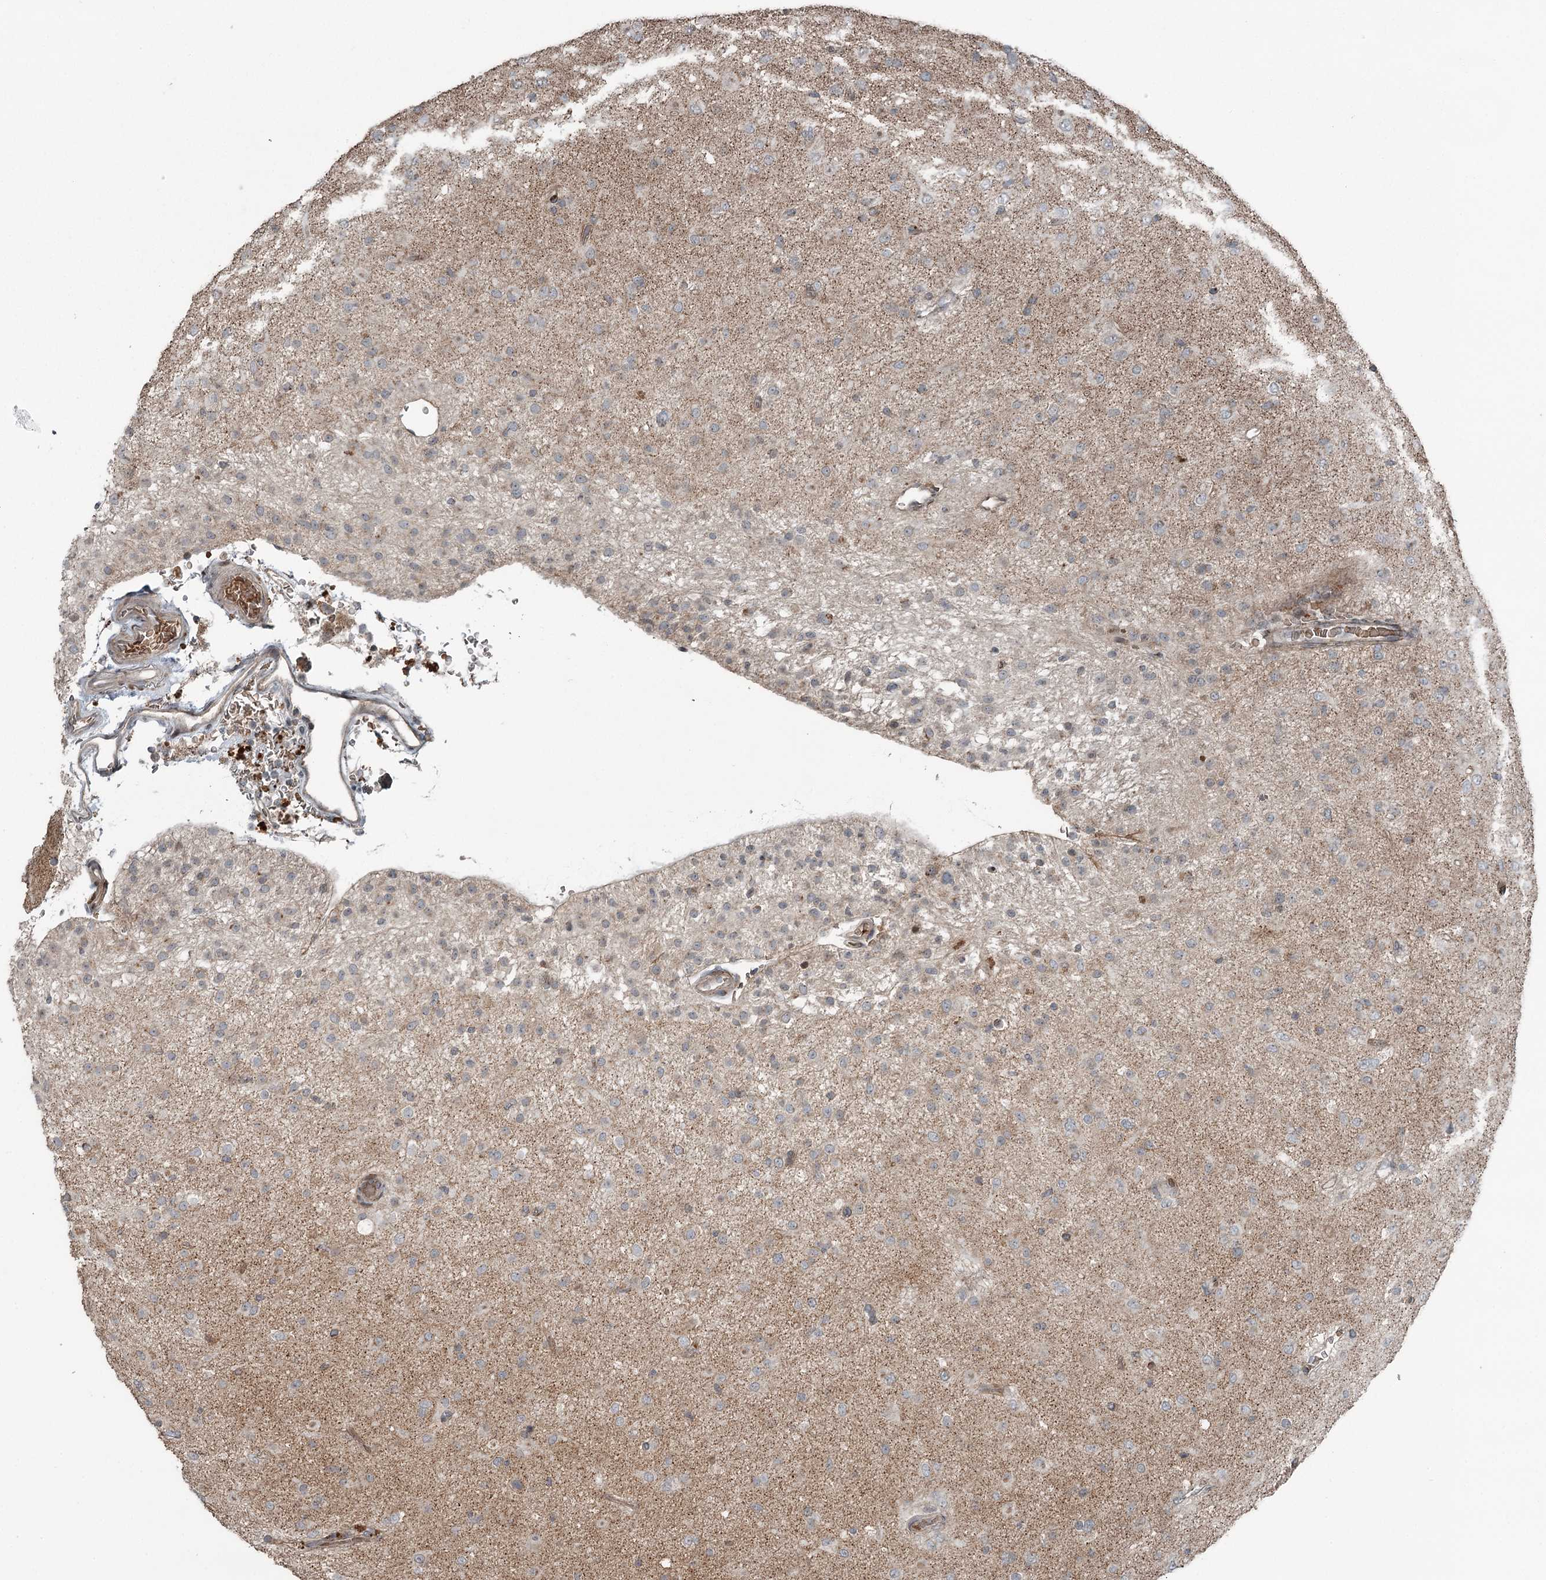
{"staining": {"intensity": "weak", "quantity": "<25%", "location": "cytoplasmic/membranous"}, "tissue": "glioma", "cell_type": "Tumor cells", "image_type": "cancer", "snomed": [{"axis": "morphology", "description": "Glioma, malignant, Low grade"}, {"axis": "topography", "description": "Brain"}], "caption": "Immunohistochemistry (IHC) of malignant glioma (low-grade) demonstrates no staining in tumor cells. The staining is performed using DAB (3,3'-diaminobenzidine) brown chromogen with nuclei counter-stained in using hematoxylin.", "gene": "RASSF8", "patient": {"sex": "male", "age": 65}}